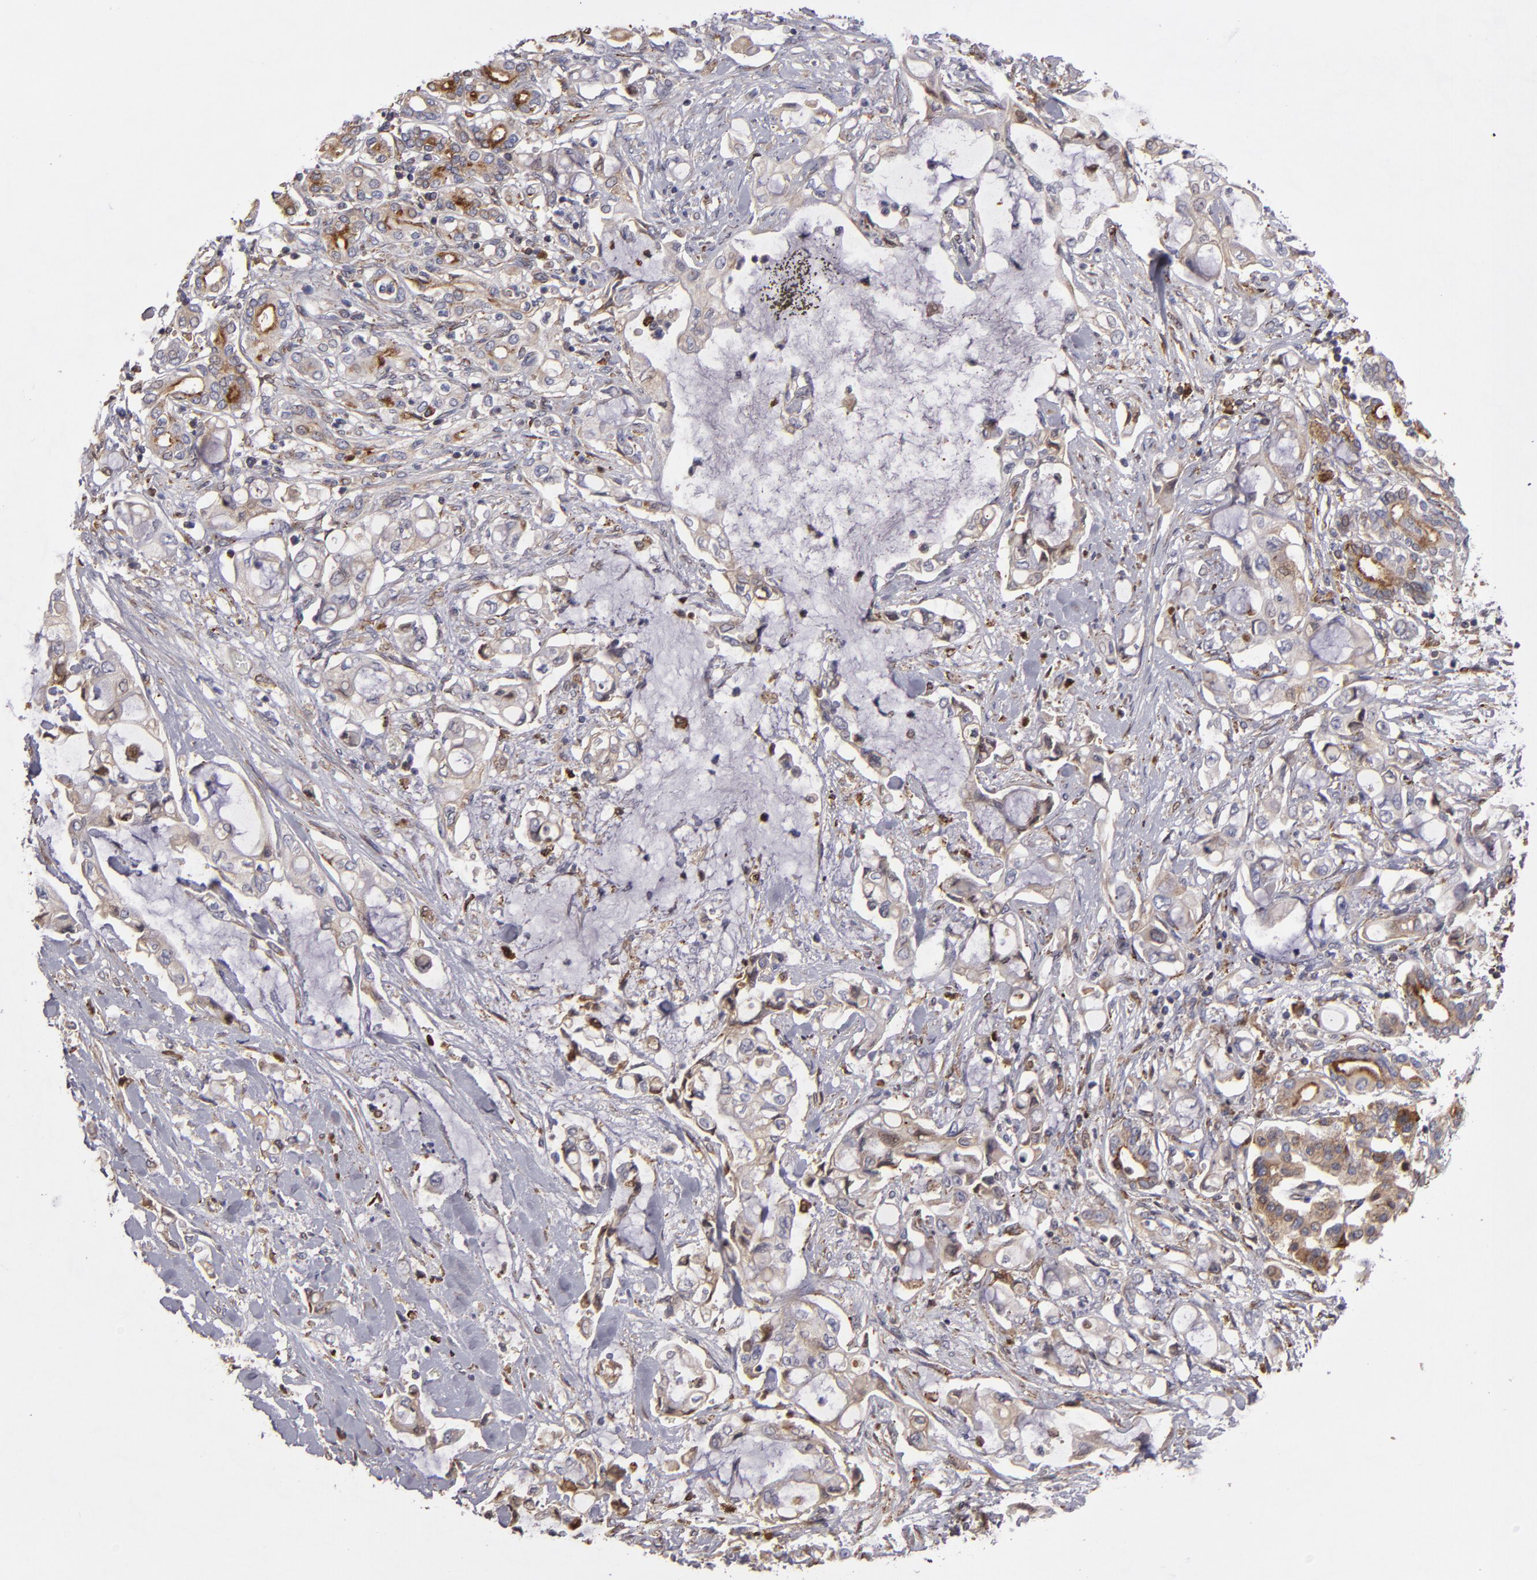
{"staining": {"intensity": "moderate", "quantity": ">75%", "location": "cytoplasmic/membranous"}, "tissue": "pancreatic cancer", "cell_type": "Tumor cells", "image_type": "cancer", "snomed": [{"axis": "morphology", "description": "Adenocarcinoma, NOS"}, {"axis": "topography", "description": "Pancreas"}], "caption": "This photomicrograph demonstrates IHC staining of pancreatic cancer (adenocarcinoma), with medium moderate cytoplasmic/membranous staining in approximately >75% of tumor cells.", "gene": "CFB", "patient": {"sex": "female", "age": 70}}